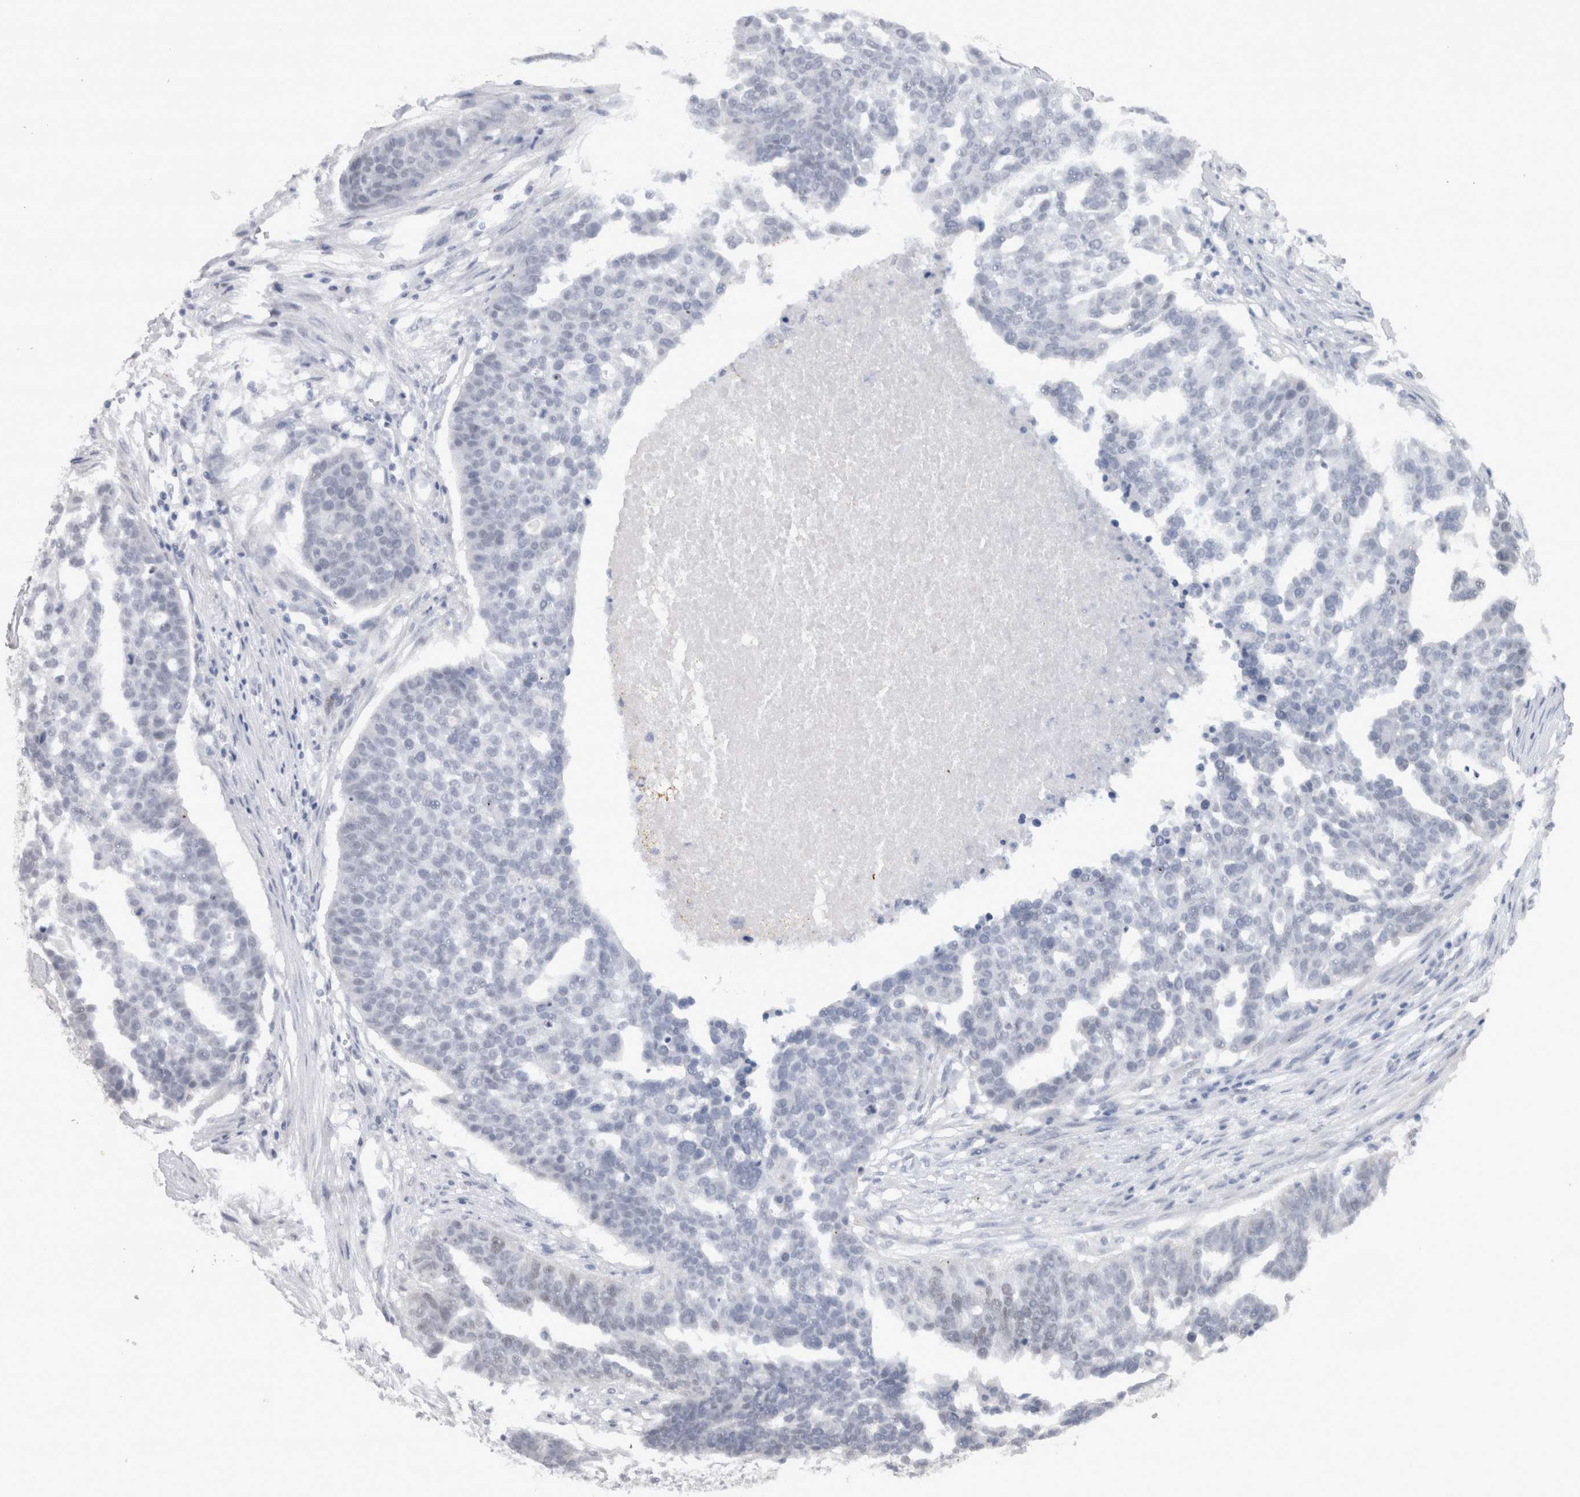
{"staining": {"intensity": "negative", "quantity": "none", "location": "none"}, "tissue": "ovarian cancer", "cell_type": "Tumor cells", "image_type": "cancer", "snomed": [{"axis": "morphology", "description": "Cystadenocarcinoma, serous, NOS"}, {"axis": "topography", "description": "Ovary"}], "caption": "DAB (3,3'-diaminobenzidine) immunohistochemical staining of ovarian cancer reveals no significant expression in tumor cells. The staining is performed using DAB brown chromogen with nuclei counter-stained in using hematoxylin.", "gene": "CDH17", "patient": {"sex": "female", "age": 59}}